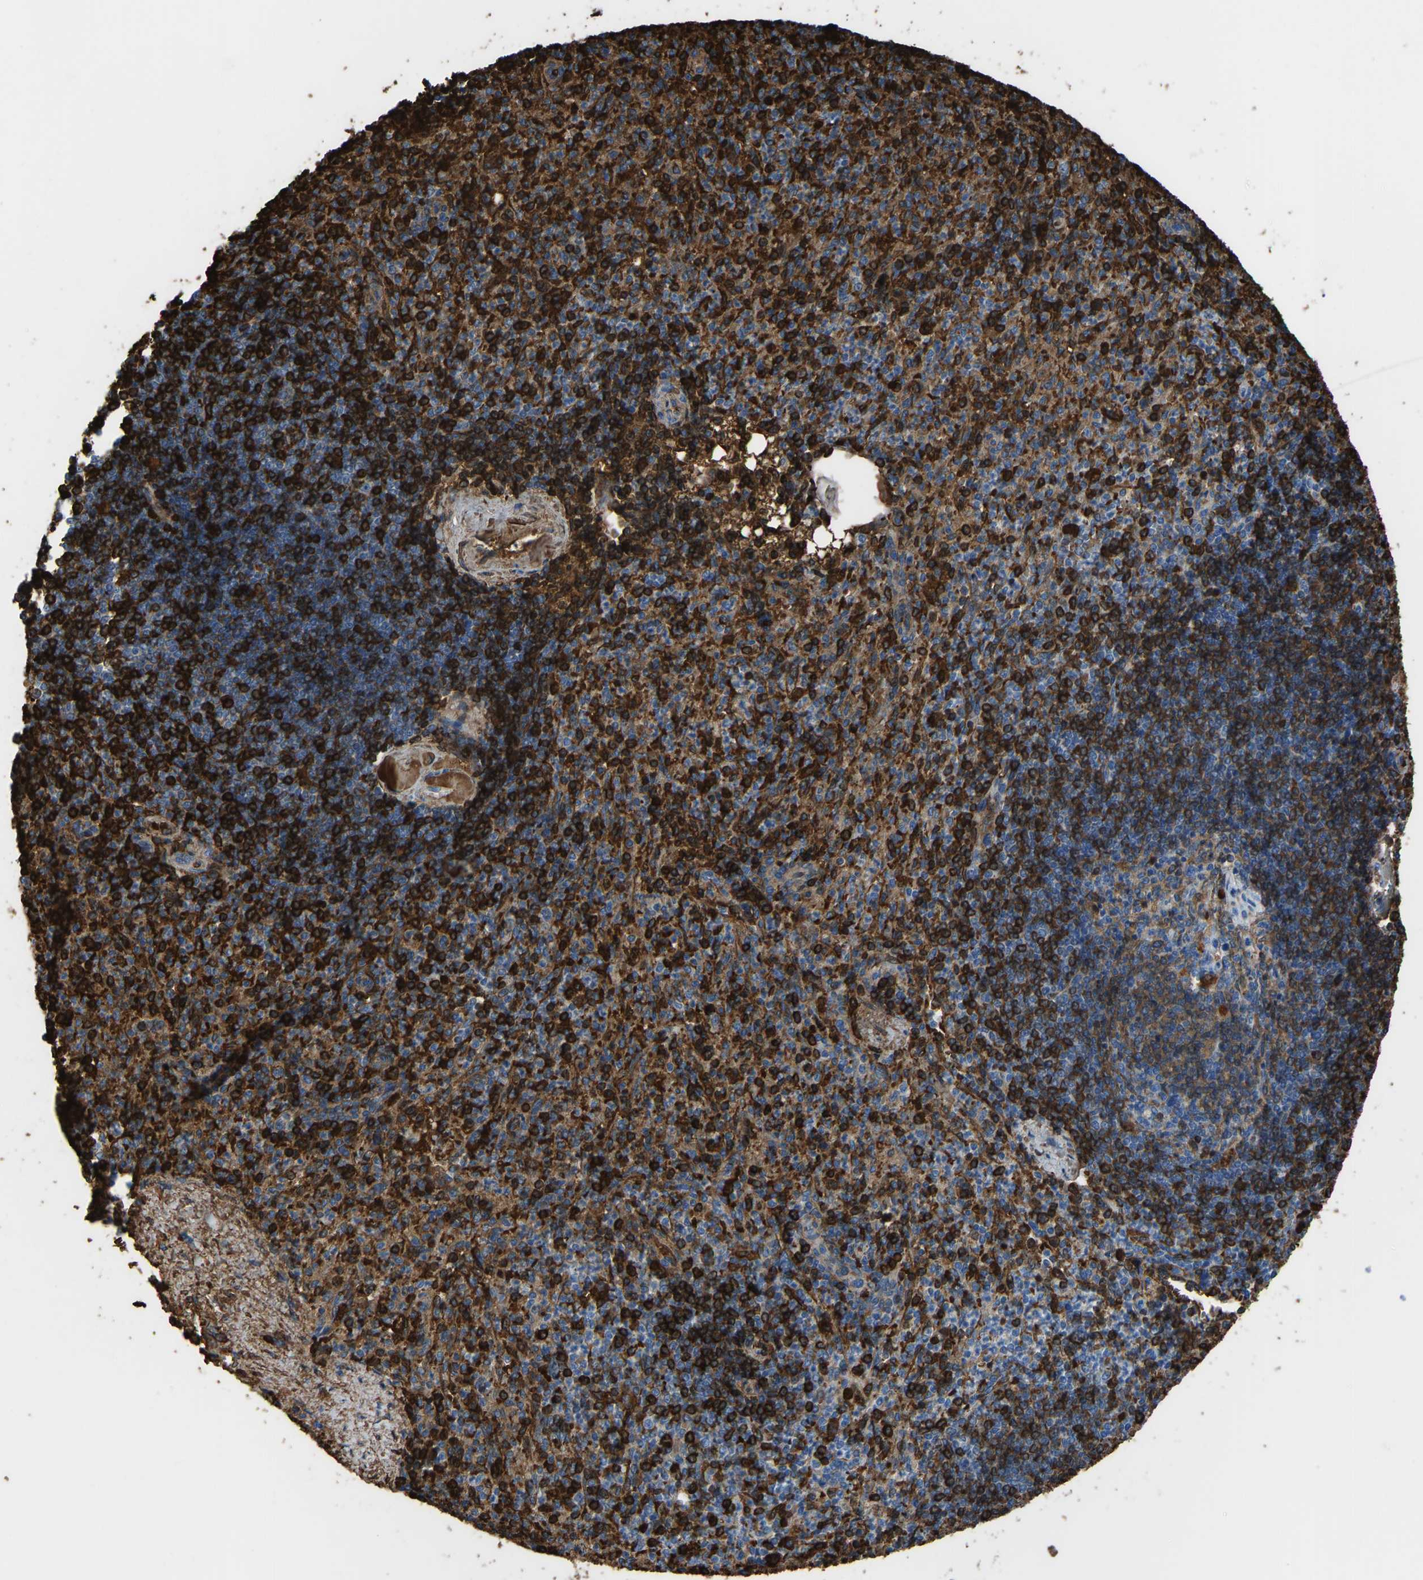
{"staining": {"intensity": "strong", "quantity": ">75%", "location": "cytoplasmic/membranous"}, "tissue": "spleen", "cell_type": "Cells in red pulp", "image_type": "normal", "snomed": [{"axis": "morphology", "description": "Normal tissue, NOS"}, {"axis": "topography", "description": "Spleen"}], "caption": "High-magnification brightfield microscopy of unremarkable spleen stained with DAB (3,3'-diaminobenzidine) (brown) and counterstained with hematoxylin (blue). cells in red pulp exhibit strong cytoplasmic/membranous positivity is identified in approximately>75% of cells. The staining was performed using DAB (3,3'-diaminobenzidine) to visualize the protein expression in brown, while the nuclei were stained in blue with hematoxylin (Magnification: 20x).", "gene": "PIGS", "patient": {"sex": "female", "age": 74}}